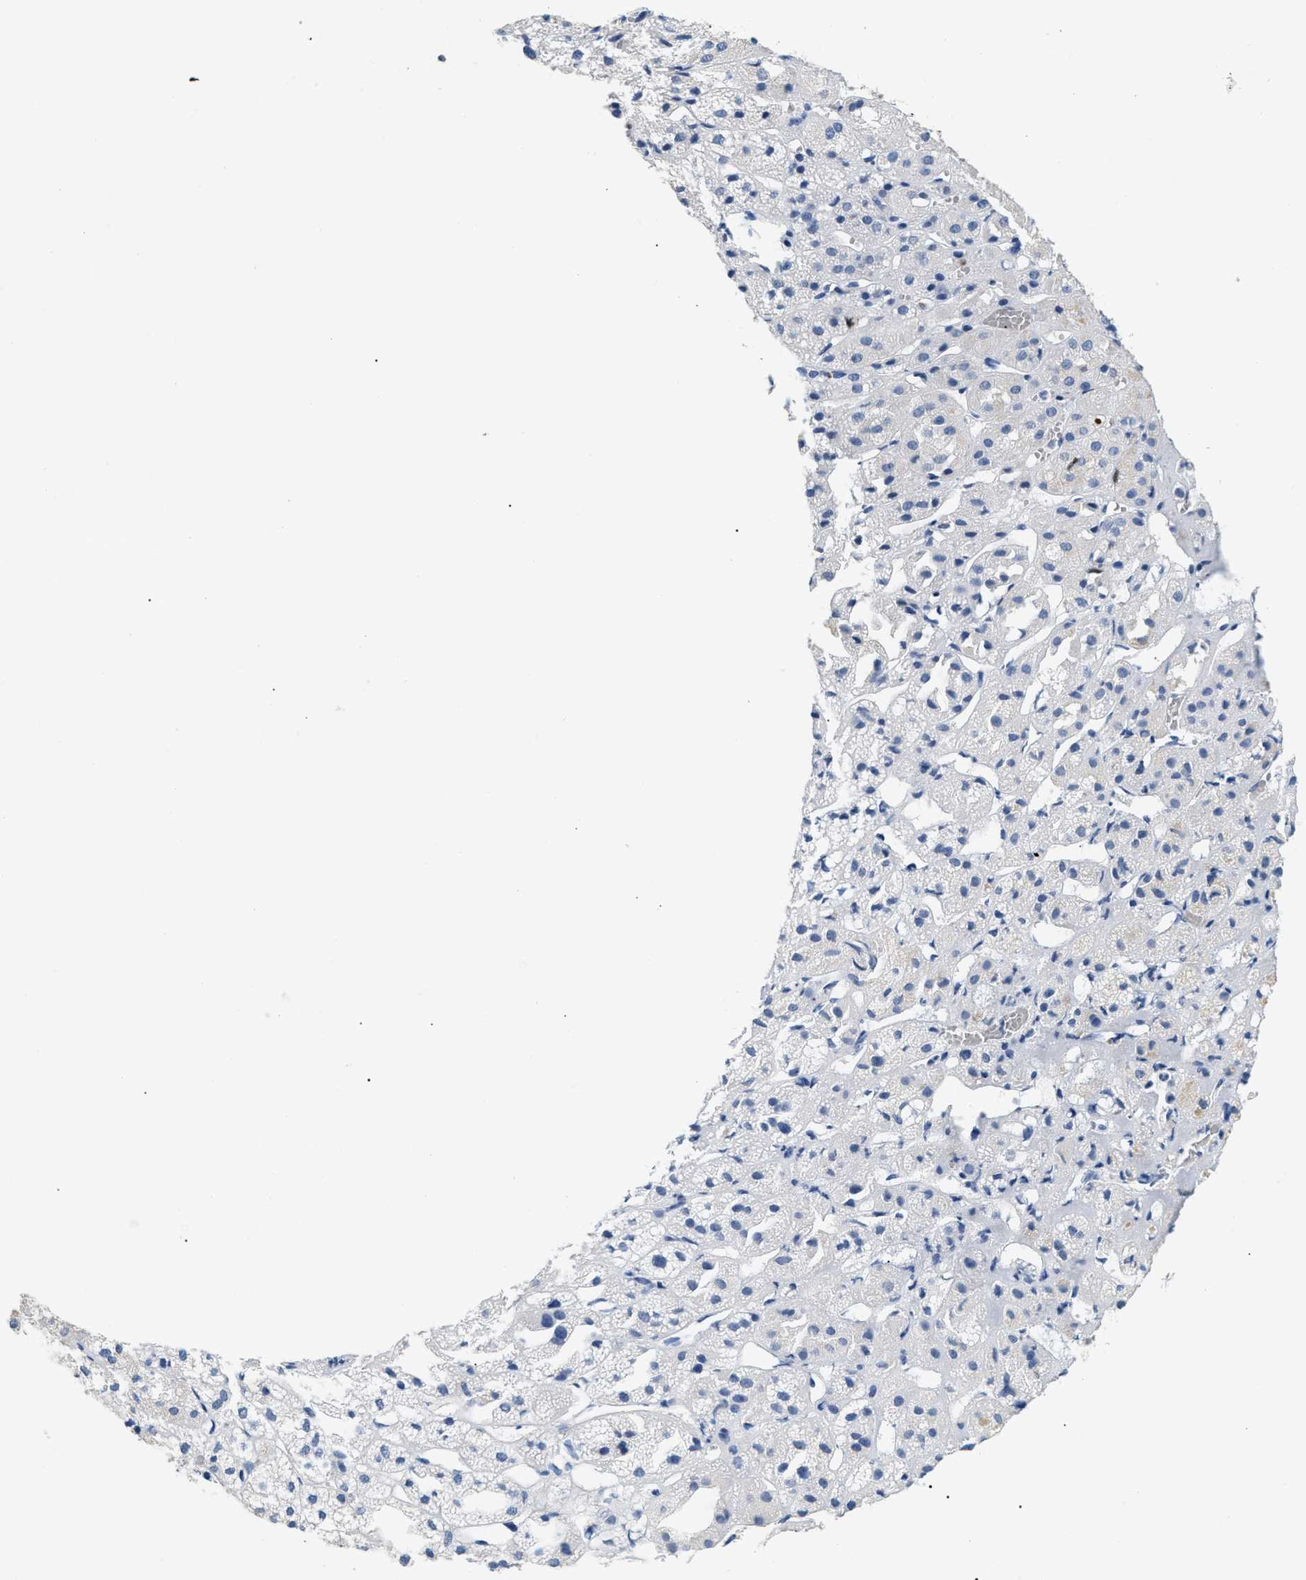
{"staining": {"intensity": "strong", "quantity": "<25%", "location": "nuclear"}, "tissue": "adrenal gland", "cell_type": "Glandular cells", "image_type": "normal", "snomed": [{"axis": "morphology", "description": "Normal tissue, NOS"}, {"axis": "topography", "description": "Adrenal gland"}], "caption": "Glandular cells reveal medium levels of strong nuclear positivity in about <25% of cells in normal adrenal gland. The protein of interest is shown in brown color, while the nuclei are stained blue.", "gene": "MCM7", "patient": {"sex": "female", "age": 71}}